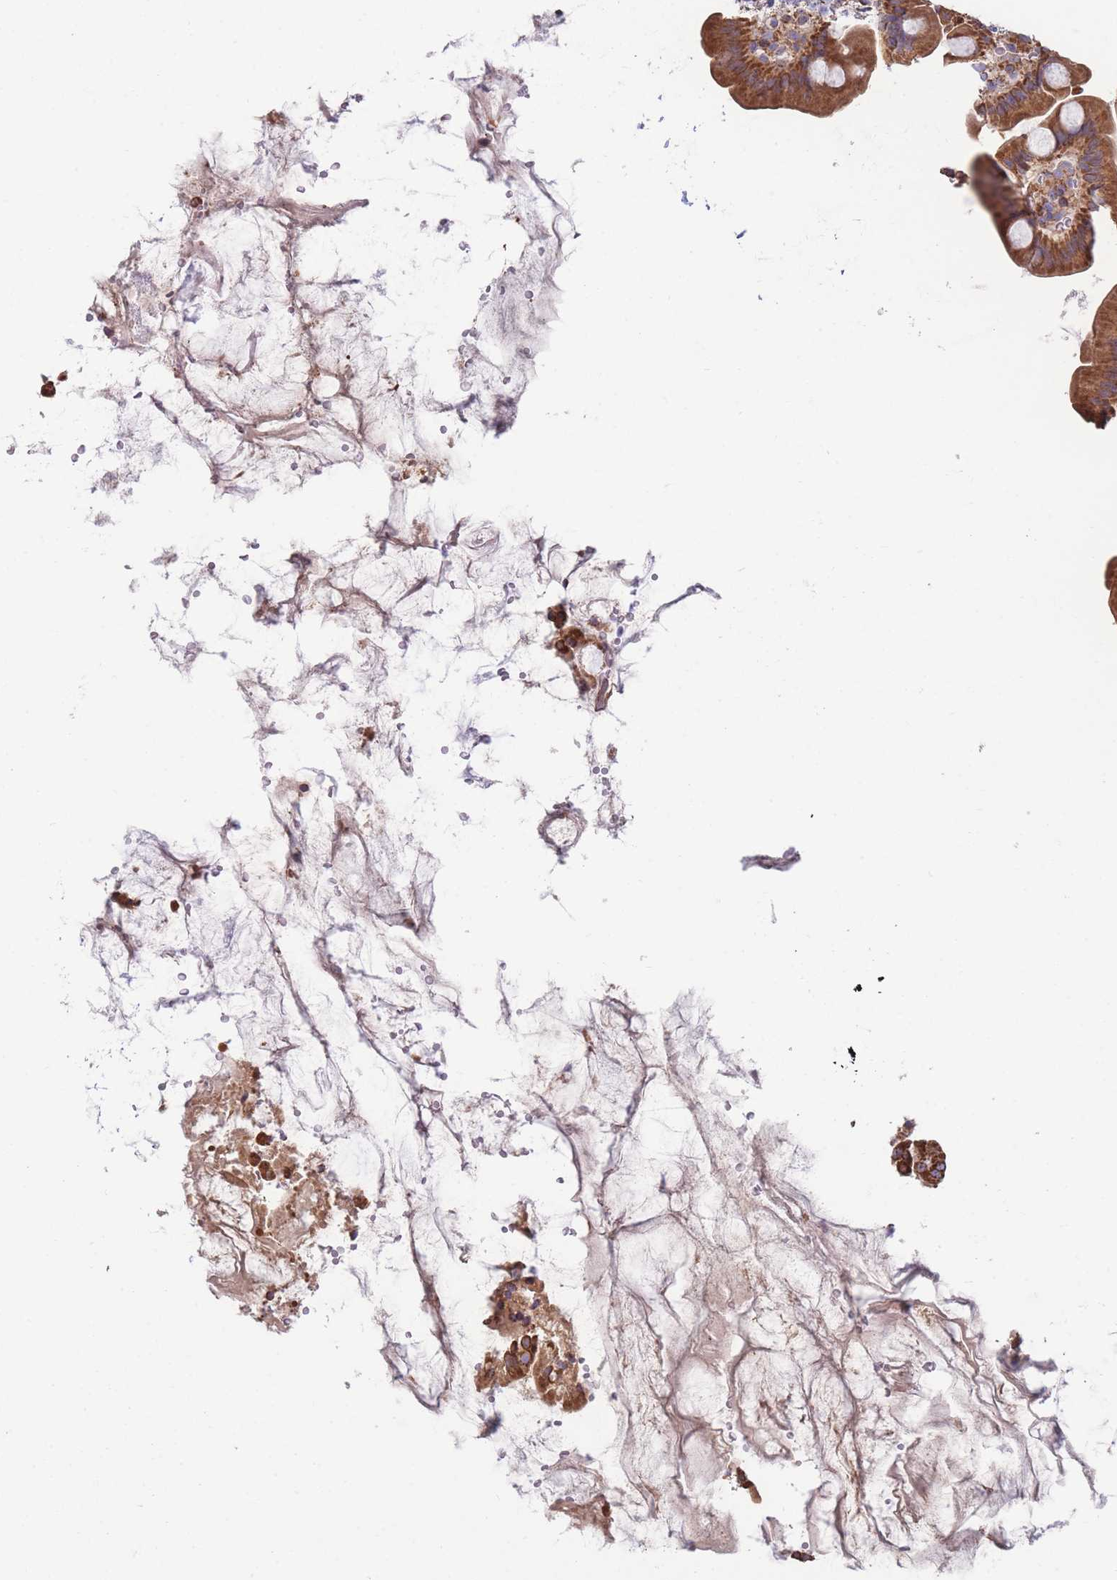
{"staining": {"intensity": "strong", "quantity": ">75%", "location": "cytoplasmic/membranous"}, "tissue": "small intestine", "cell_type": "Glandular cells", "image_type": "normal", "snomed": [{"axis": "morphology", "description": "Normal tissue, NOS"}, {"axis": "topography", "description": "Small intestine"}], "caption": "Small intestine stained with a brown dye reveals strong cytoplasmic/membranous positive staining in about >75% of glandular cells.", "gene": "FKBP8", "patient": {"sex": "female", "age": 68}}